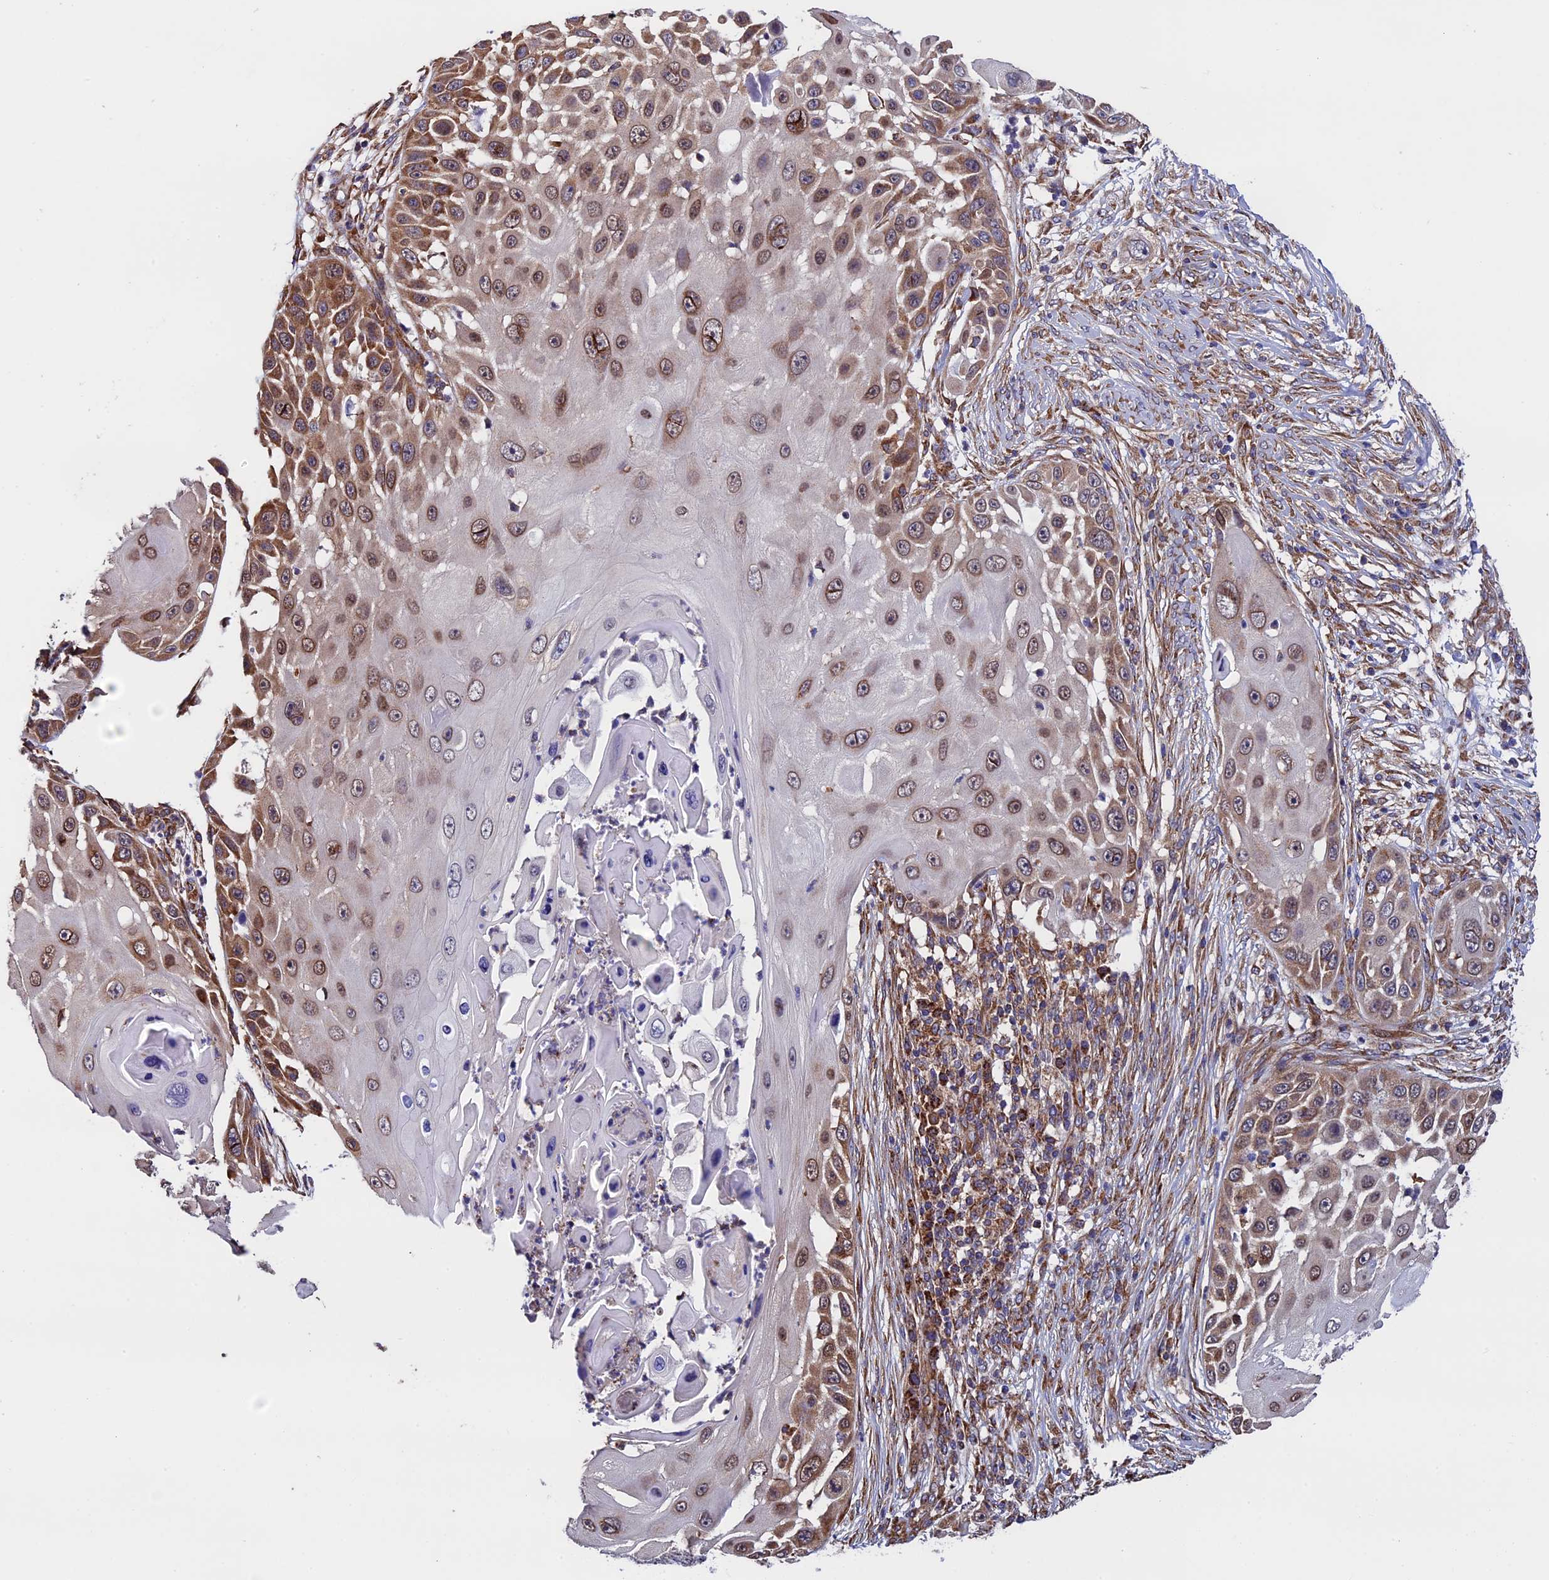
{"staining": {"intensity": "moderate", "quantity": ">75%", "location": "cytoplasmic/membranous,nuclear"}, "tissue": "skin cancer", "cell_type": "Tumor cells", "image_type": "cancer", "snomed": [{"axis": "morphology", "description": "Squamous cell carcinoma, NOS"}, {"axis": "topography", "description": "Skin"}], "caption": "The photomicrograph displays staining of skin cancer (squamous cell carcinoma), revealing moderate cytoplasmic/membranous and nuclear protein expression (brown color) within tumor cells.", "gene": "SLC9A5", "patient": {"sex": "female", "age": 44}}